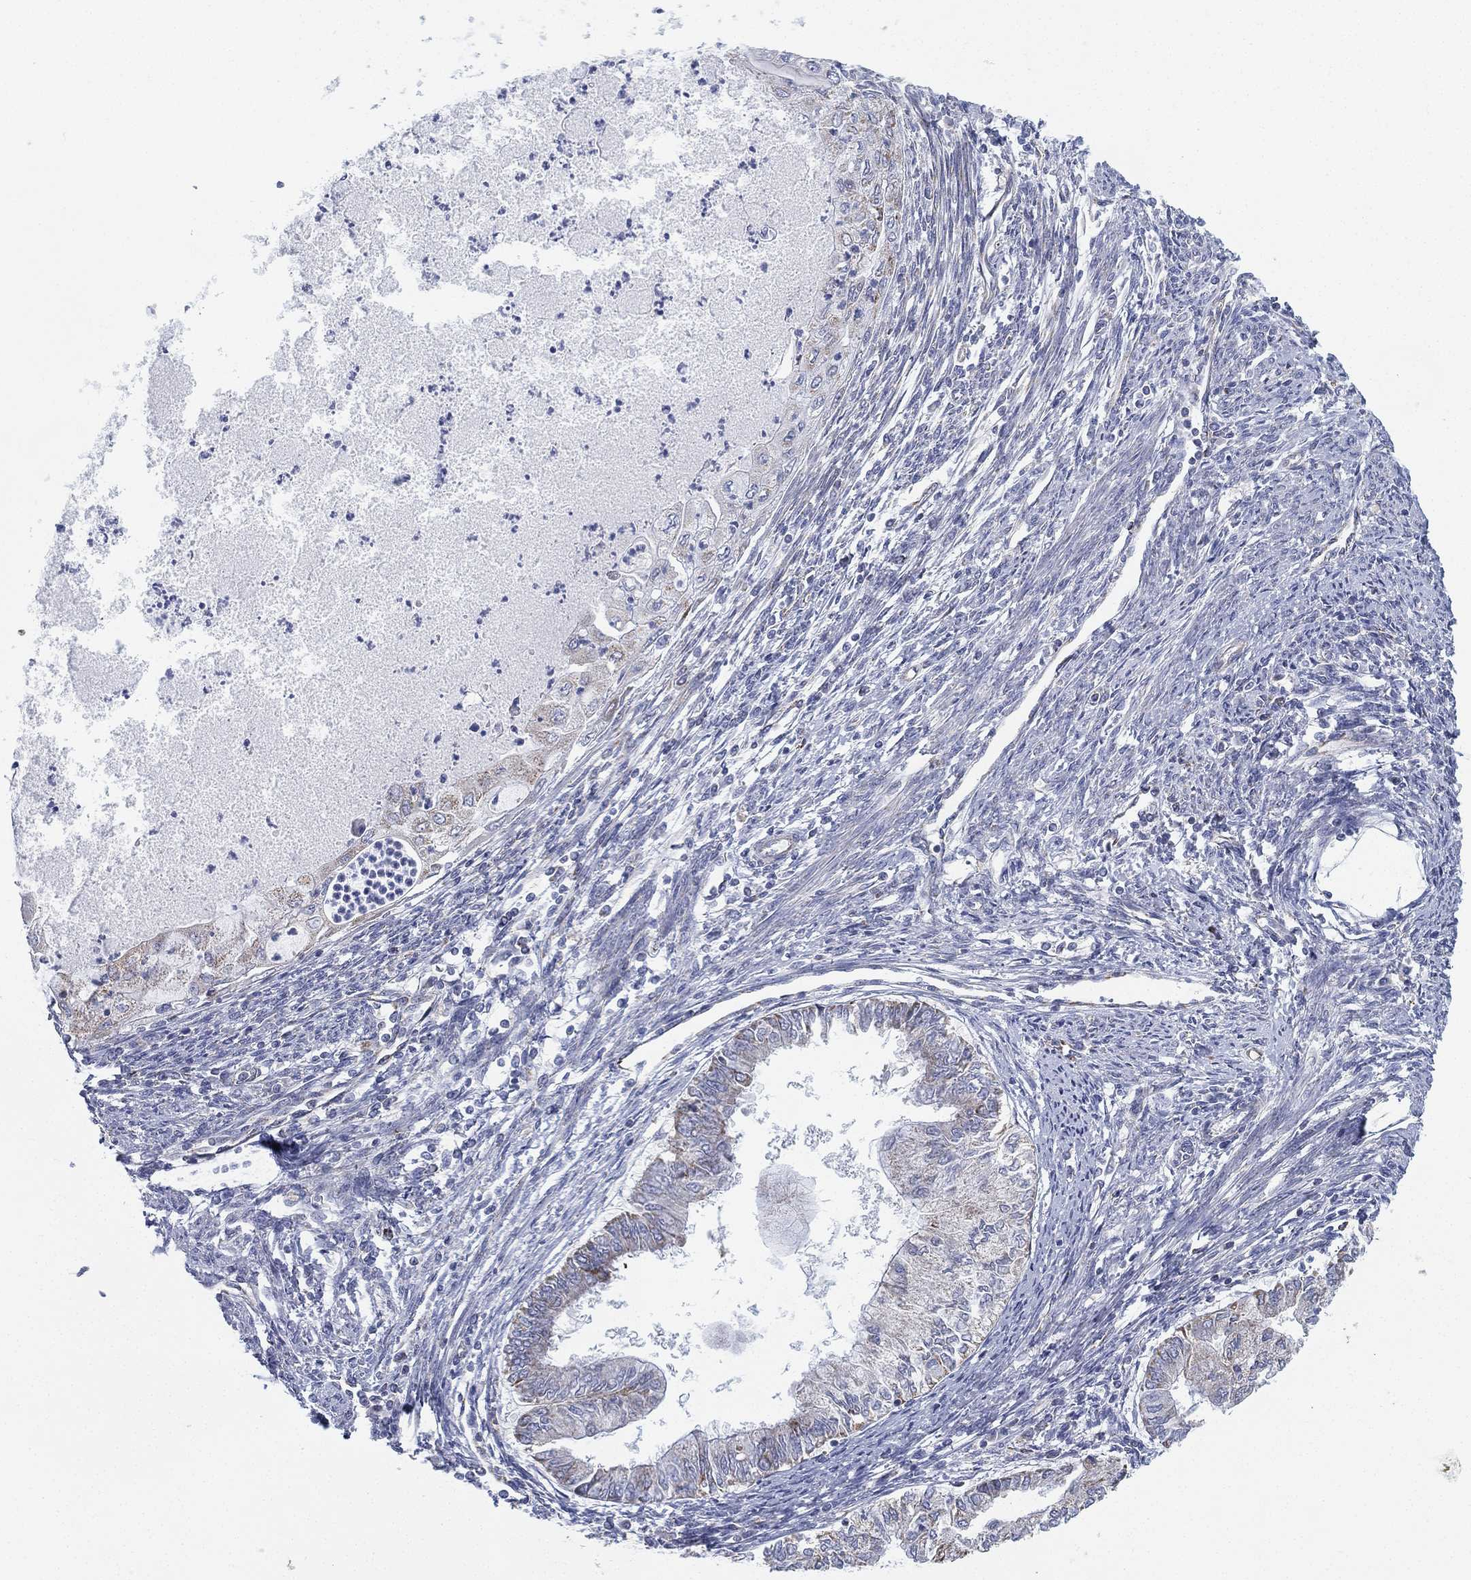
{"staining": {"intensity": "weak", "quantity": "<25%", "location": "cytoplasmic/membranous"}, "tissue": "endometrial cancer", "cell_type": "Tumor cells", "image_type": "cancer", "snomed": [{"axis": "morphology", "description": "Adenocarcinoma, NOS"}, {"axis": "topography", "description": "Endometrium"}], "caption": "Immunohistochemistry image of human endometrial cancer (adenocarcinoma) stained for a protein (brown), which exhibits no positivity in tumor cells.", "gene": "INA", "patient": {"sex": "female", "age": 59}}